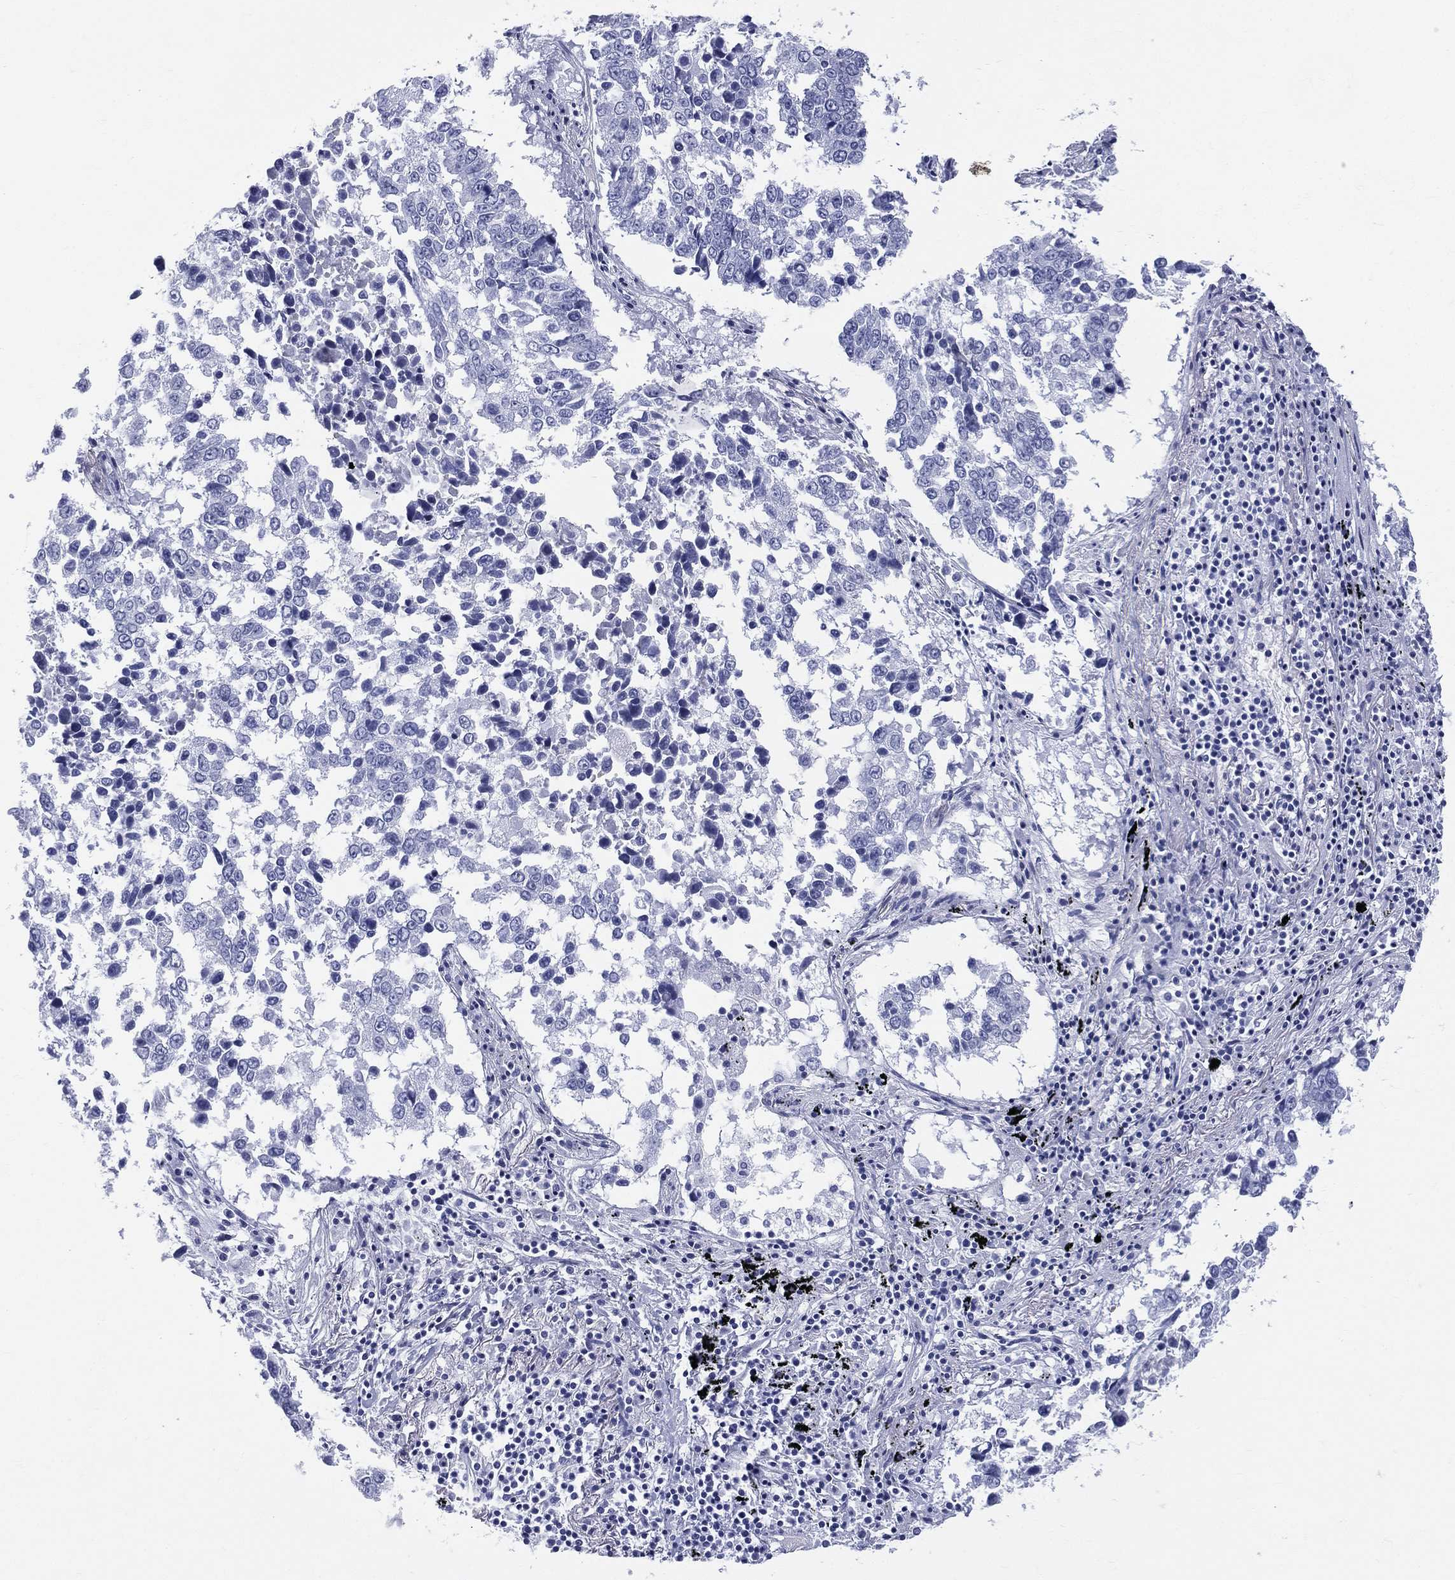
{"staining": {"intensity": "negative", "quantity": "none", "location": "none"}, "tissue": "lung cancer", "cell_type": "Tumor cells", "image_type": "cancer", "snomed": [{"axis": "morphology", "description": "Squamous cell carcinoma, NOS"}, {"axis": "topography", "description": "Lung"}], "caption": "Photomicrograph shows no significant protein expression in tumor cells of squamous cell carcinoma (lung).", "gene": "ETNPPL", "patient": {"sex": "male", "age": 82}}